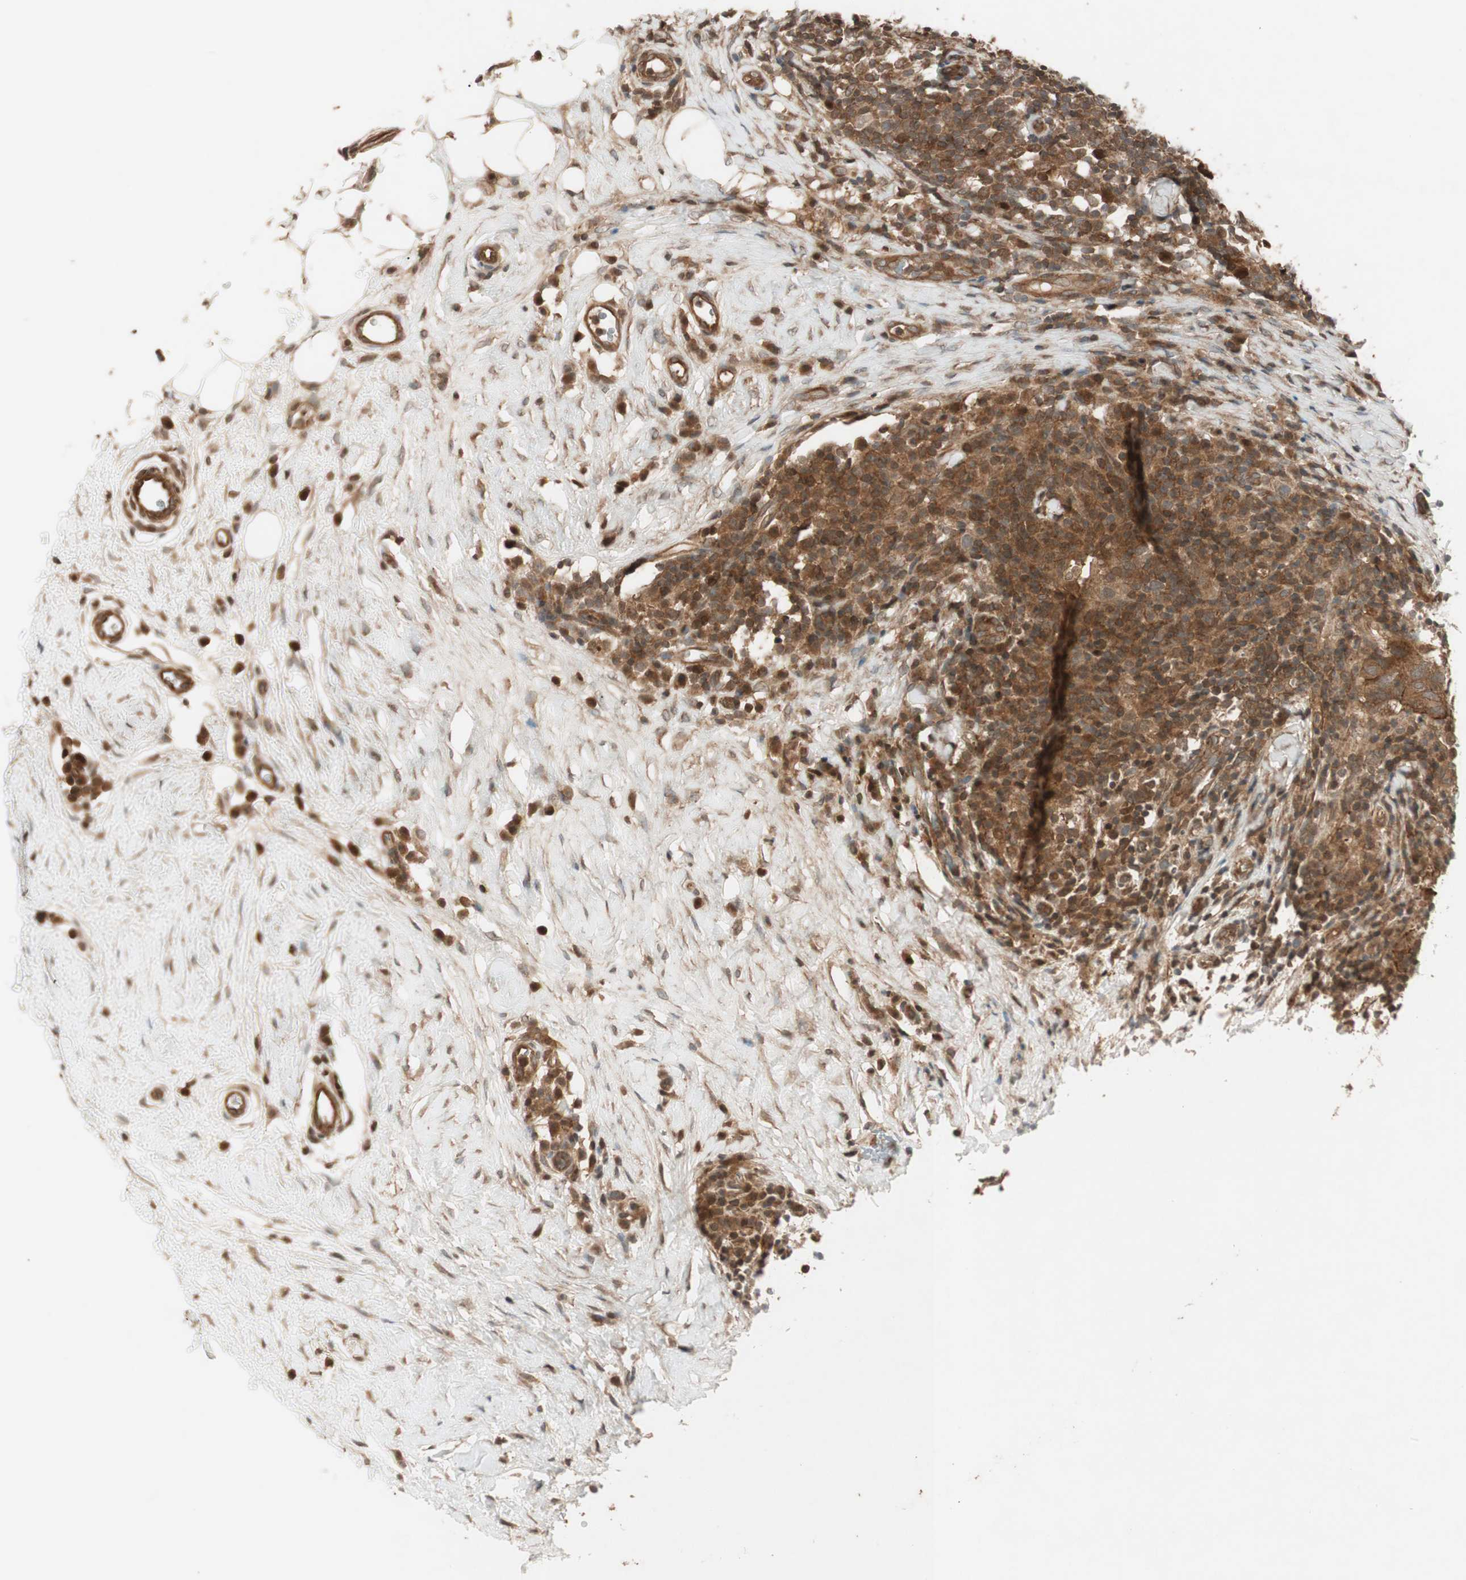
{"staining": {"intensity": "moderate", "quantity": ">75%", "location": "cytoplasmic/membranous"}, "tissue": "breast cancer", "cell_type": "Tumor cells", "image_type": "cancer", "snomed": [{"axis": "morphology", "description": "Duct carcinoma"}, {"axis": "topography", "description": "Breast"}], "caption": "Human breast cancer (intraductal carcinoma) stained for a protein (brown) reveals moderate cytoplasmic/membranous positive positivity in about >75% of tumor cells.", "gene": "EPHA8", "patient": {"sex": "female", "age": 37}}